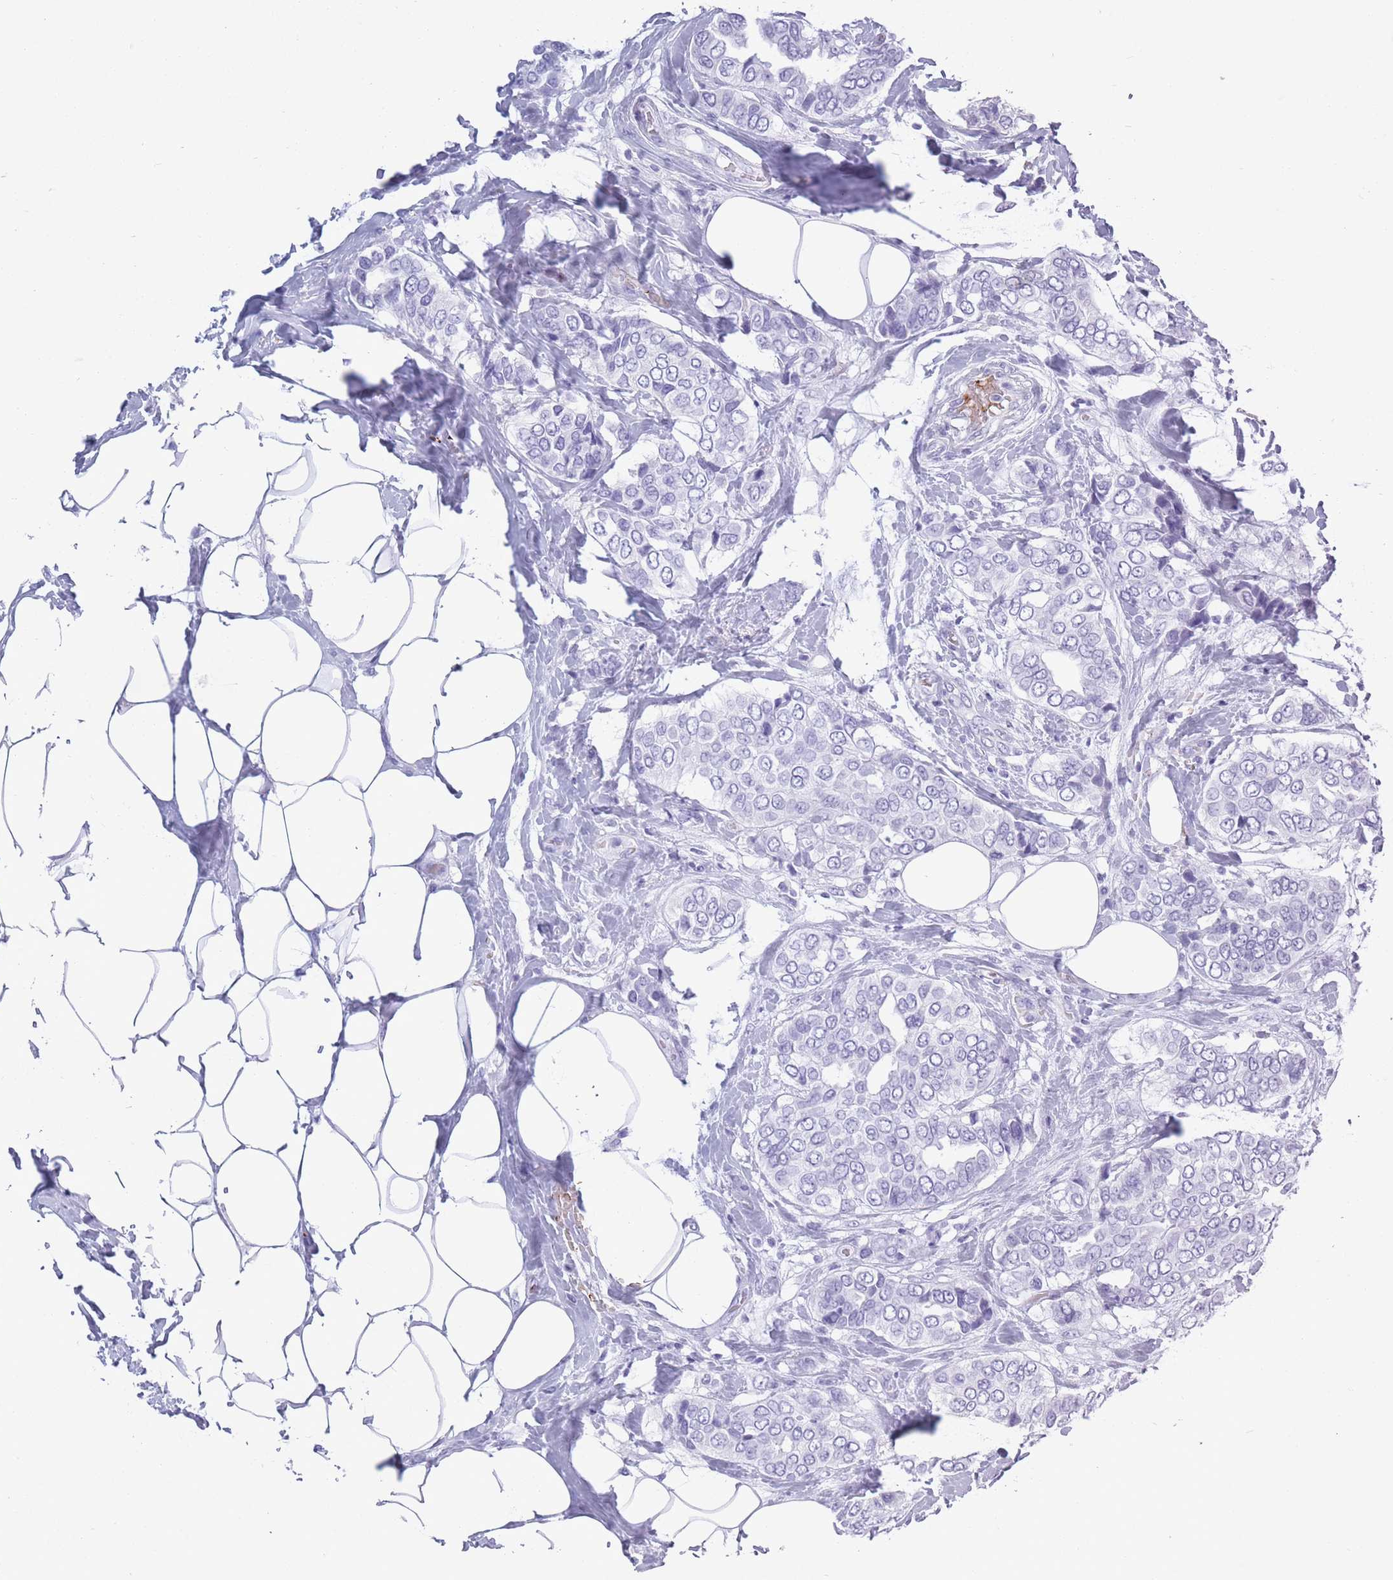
{"staining": {"intensity": "negative", "quantity": "none", "location": "none"}, "tissue": "breast cancer", "cell_type": "Tumor cells", "image_type": "cancer", "snomed": [{"axis": "morphology", "description": "Lobular carcinoma"}, {"axis": "topography", "description": "Breast"}], "caption": "This histopathology image is of breast cancer stained with immunohistochemistry to label a protein in brown with the nuclei are counter-stained blue. There is no expression in tumor cells.", "gene": "OR7C1", "patient": {"sex": "female", "age": 51}}